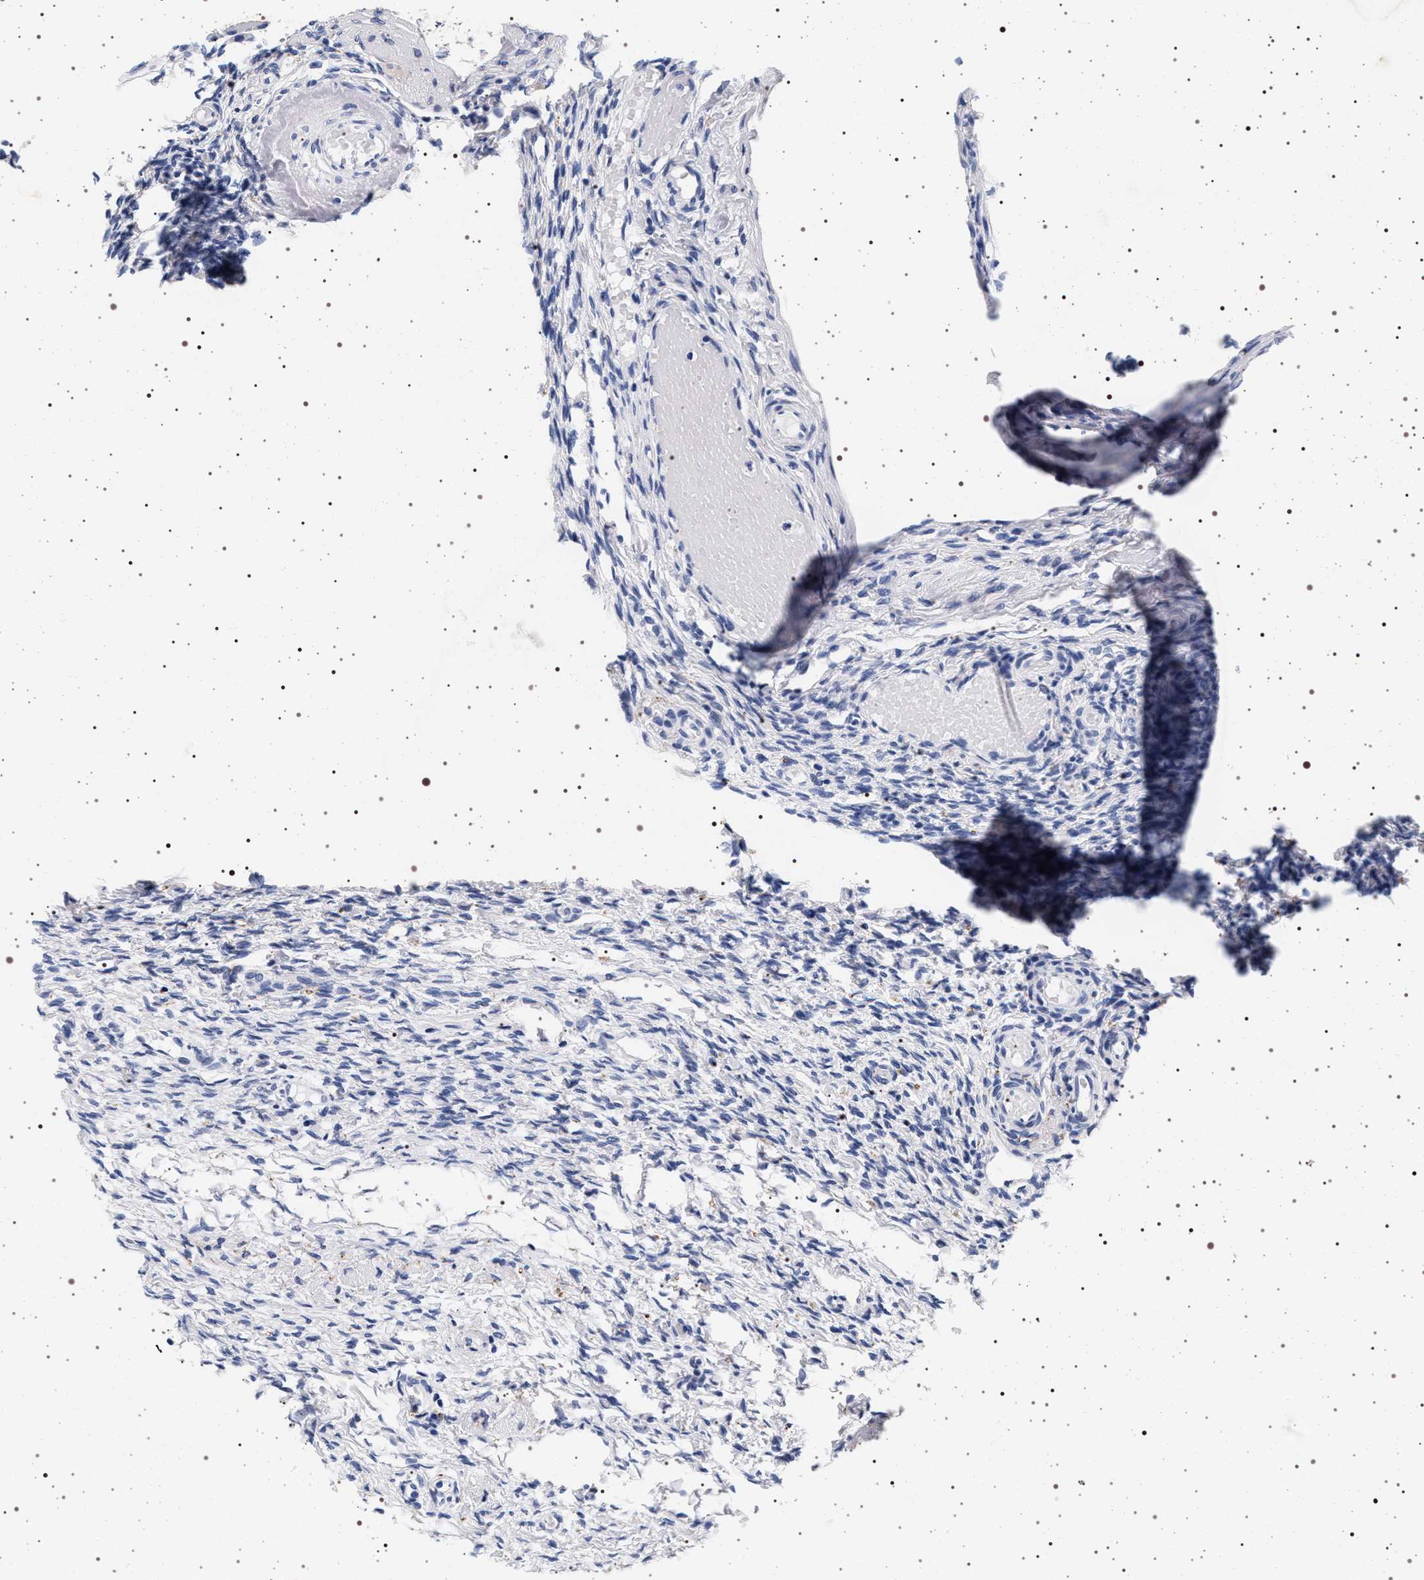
{"staining": {"intensity": "negative", "quantity": "none", "location": "none"}, "tissue": "ovary", "cell_type": "Ovarian stroma cells", "image_type": "normal", "snomed": [{"axis": "morphology", "description": "Normal tissue, NOS"}, {"axis": "topography", "description": "Ovary"}], "caption": "Immunohistochemistry of unremarkable human ovary exhibits no expression in ovarian stroma cells.", "gene": "SYN1", "patient": {"sex": "female", "age": 60}}